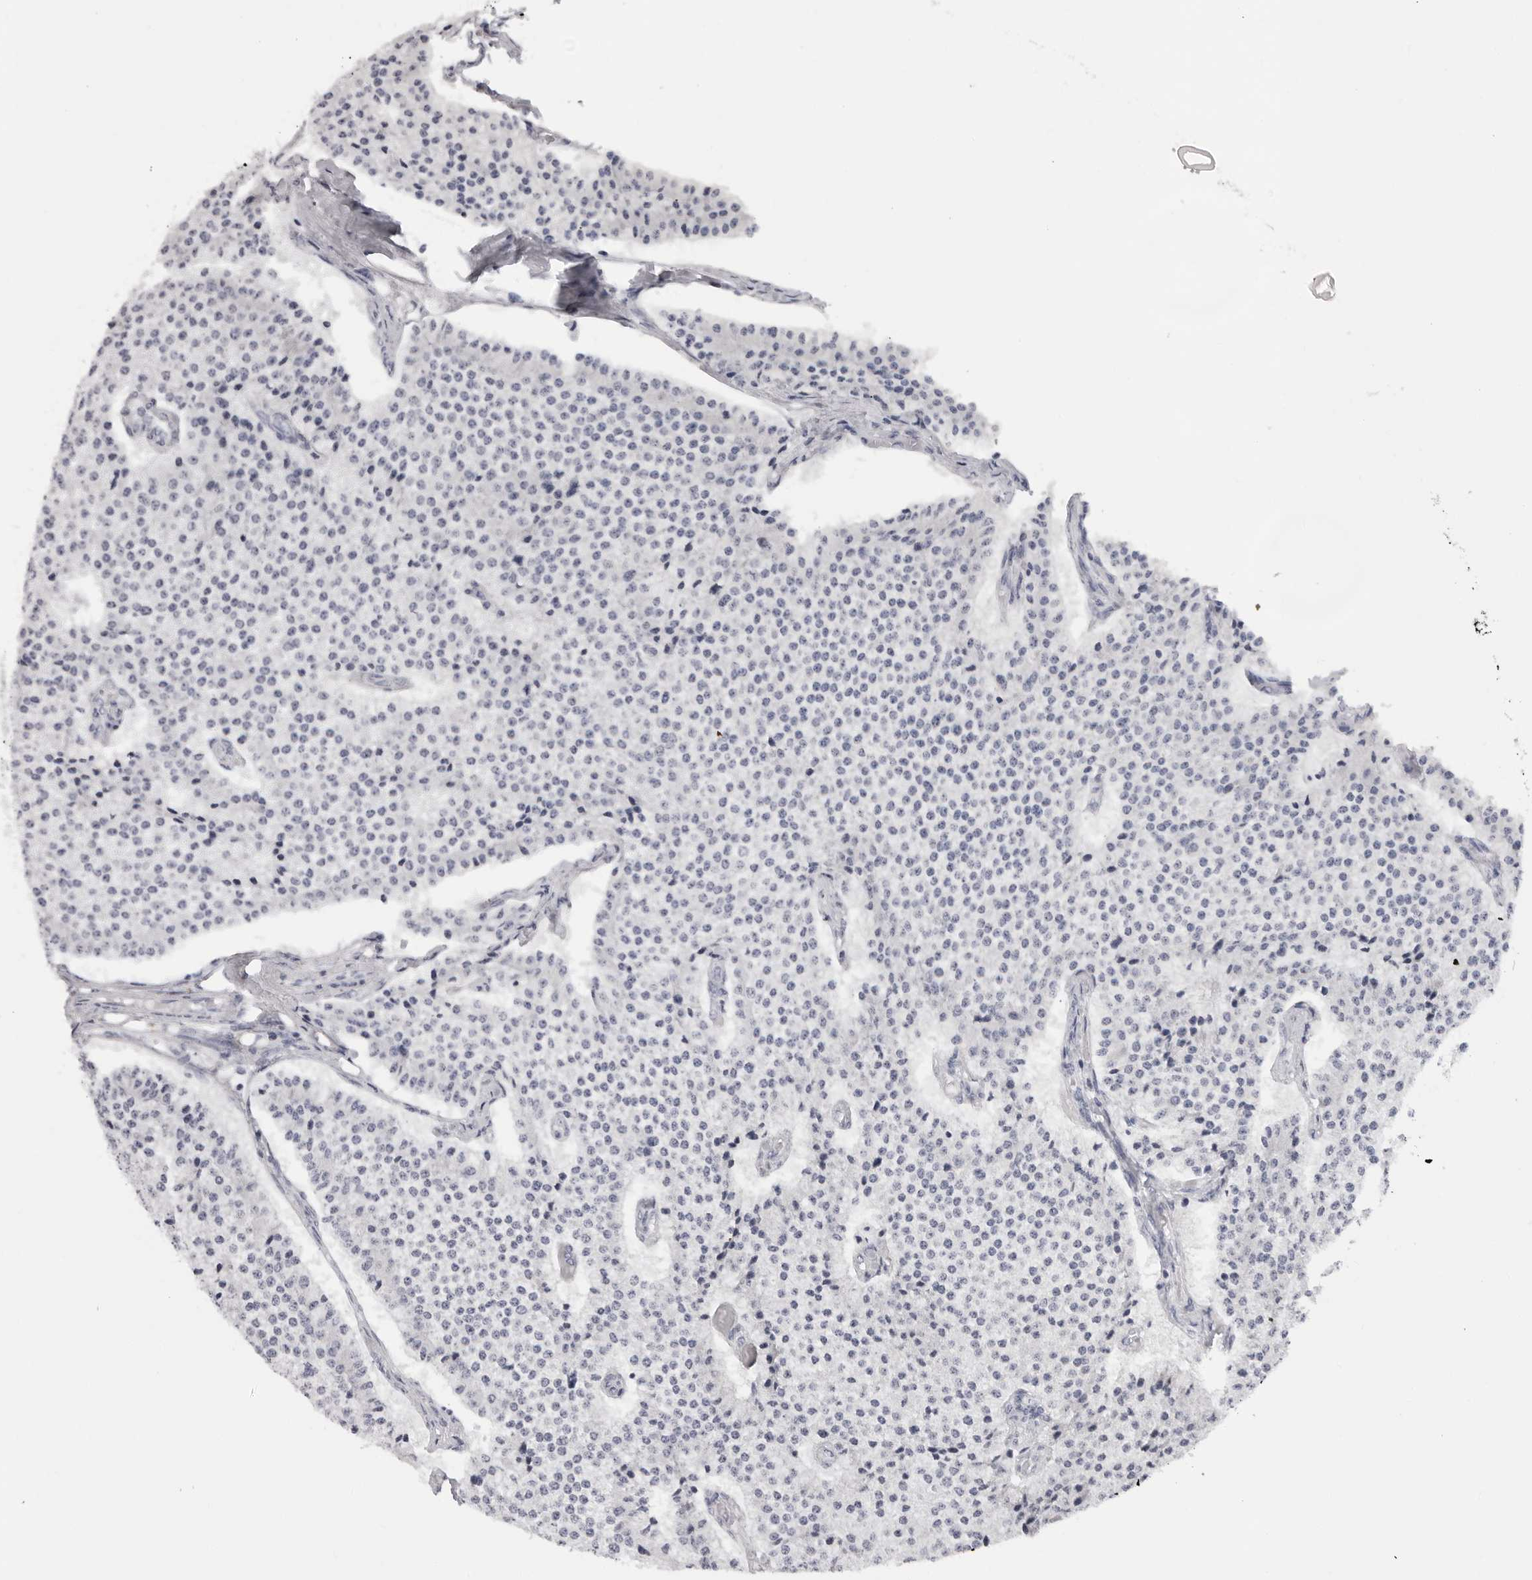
{"staining": {"intensity": "negative", "quantity": "none", "location": "none"}, "tissue": "carcinoid", "cell_type": "Tumor cells", "image_type": "cancer", "snomed": [{"axis": "morphology", "description": "Carcinoid, malignant, NOS"}, {"axis": "topography", "description": "Colon"}], "caption": "Tumor cells show no significant positivity in malignant carcinoid.", "gene": "ACP6", "patient": {"sex": "female", "age": 52}}